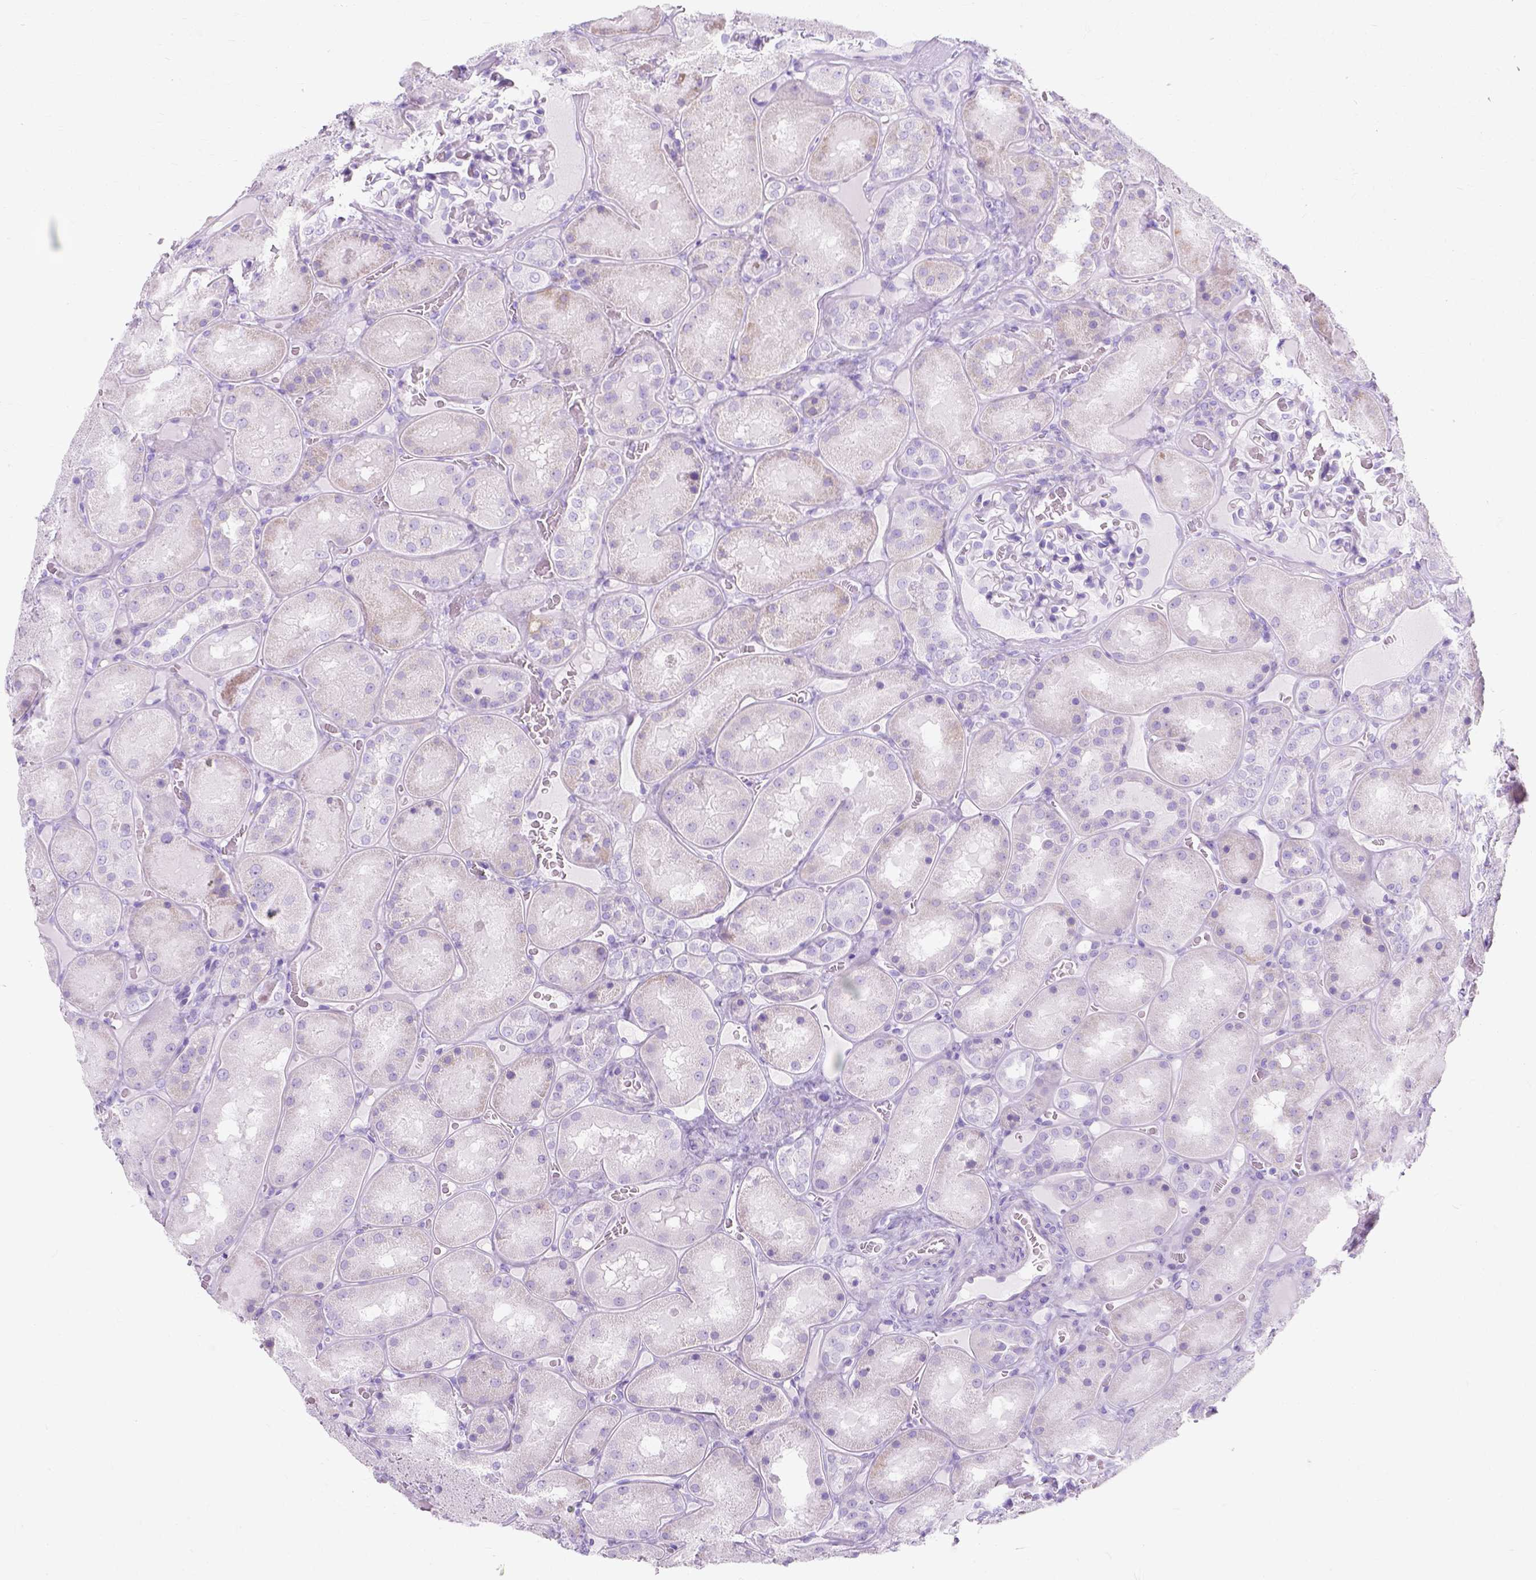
{"staining": {"intensity": "negative", "quantity": "none", "location": "none"}, "tissue": "kidney", "cell_type": "Cells in glomeruli", "image_type": "normal", "snomed": [{"axis": "morphology", "description": "Normal tissue, NOS"}, {"axis": "topography", "description": "Kidney"}], "caption": "Immunohistochemical staining of normal kidney exhibits no significant staining in cells in glomeruli.", "gene": "MYH15", "patient": {"sex": "male", "age": 73}}